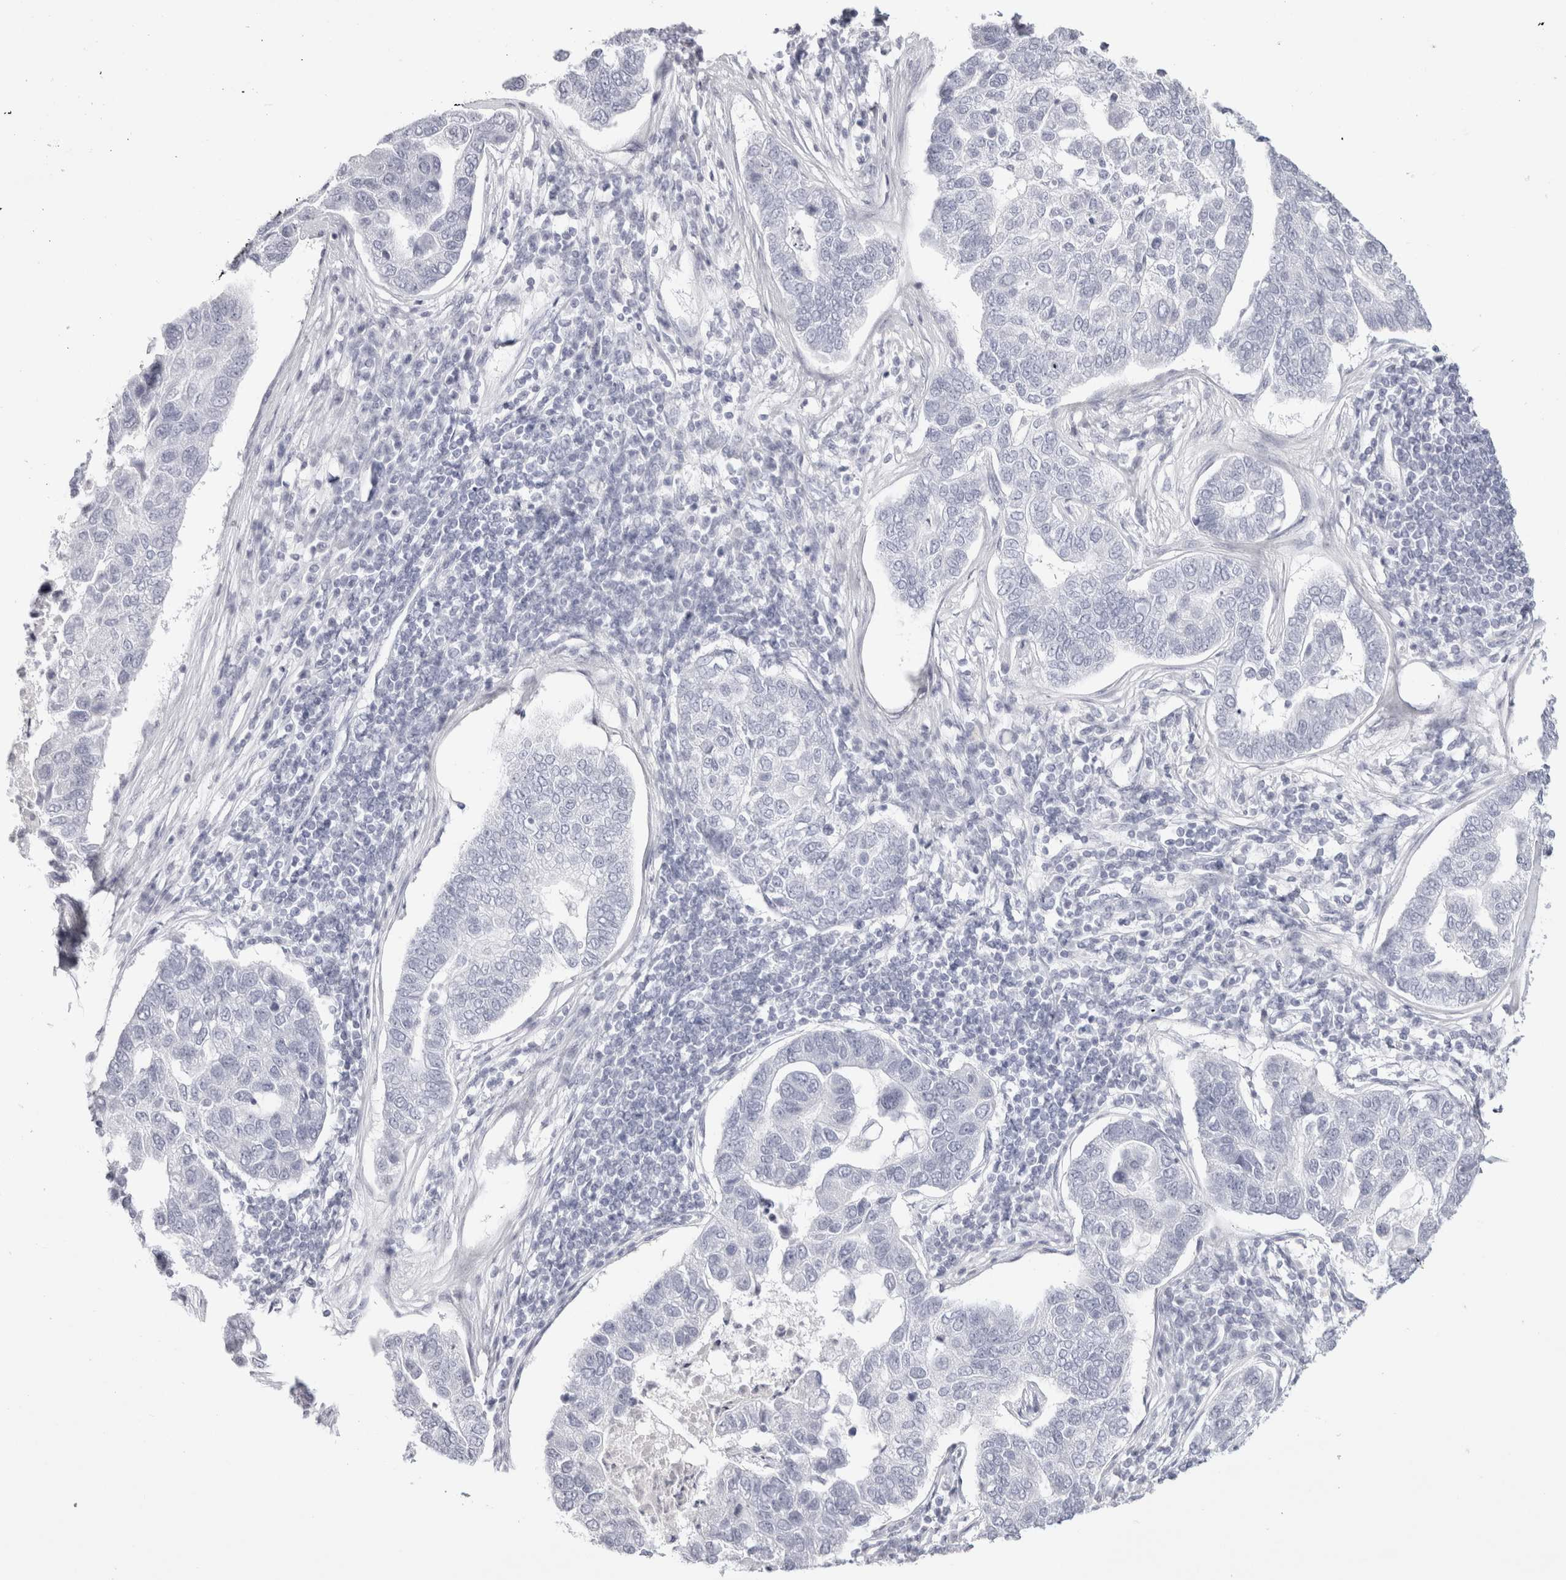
{"staining": {"intensity": "negative", "quantity": "none", "location": "none"}, "tissue": "pancreatic cancer", "cell_type": "Tumor cells", "image_type": "cancer", "snomed": [{"axis": "morphology", "description": "Adenocarcinoma, NOS"}, {"axis": "topography", "description": "Pancreas"}], "caption": "Tumor cells show no significant protein expression in pancreatic cancer.", "gene": "GARIN1A", "patient": {"sex": "female", "age": 61}}